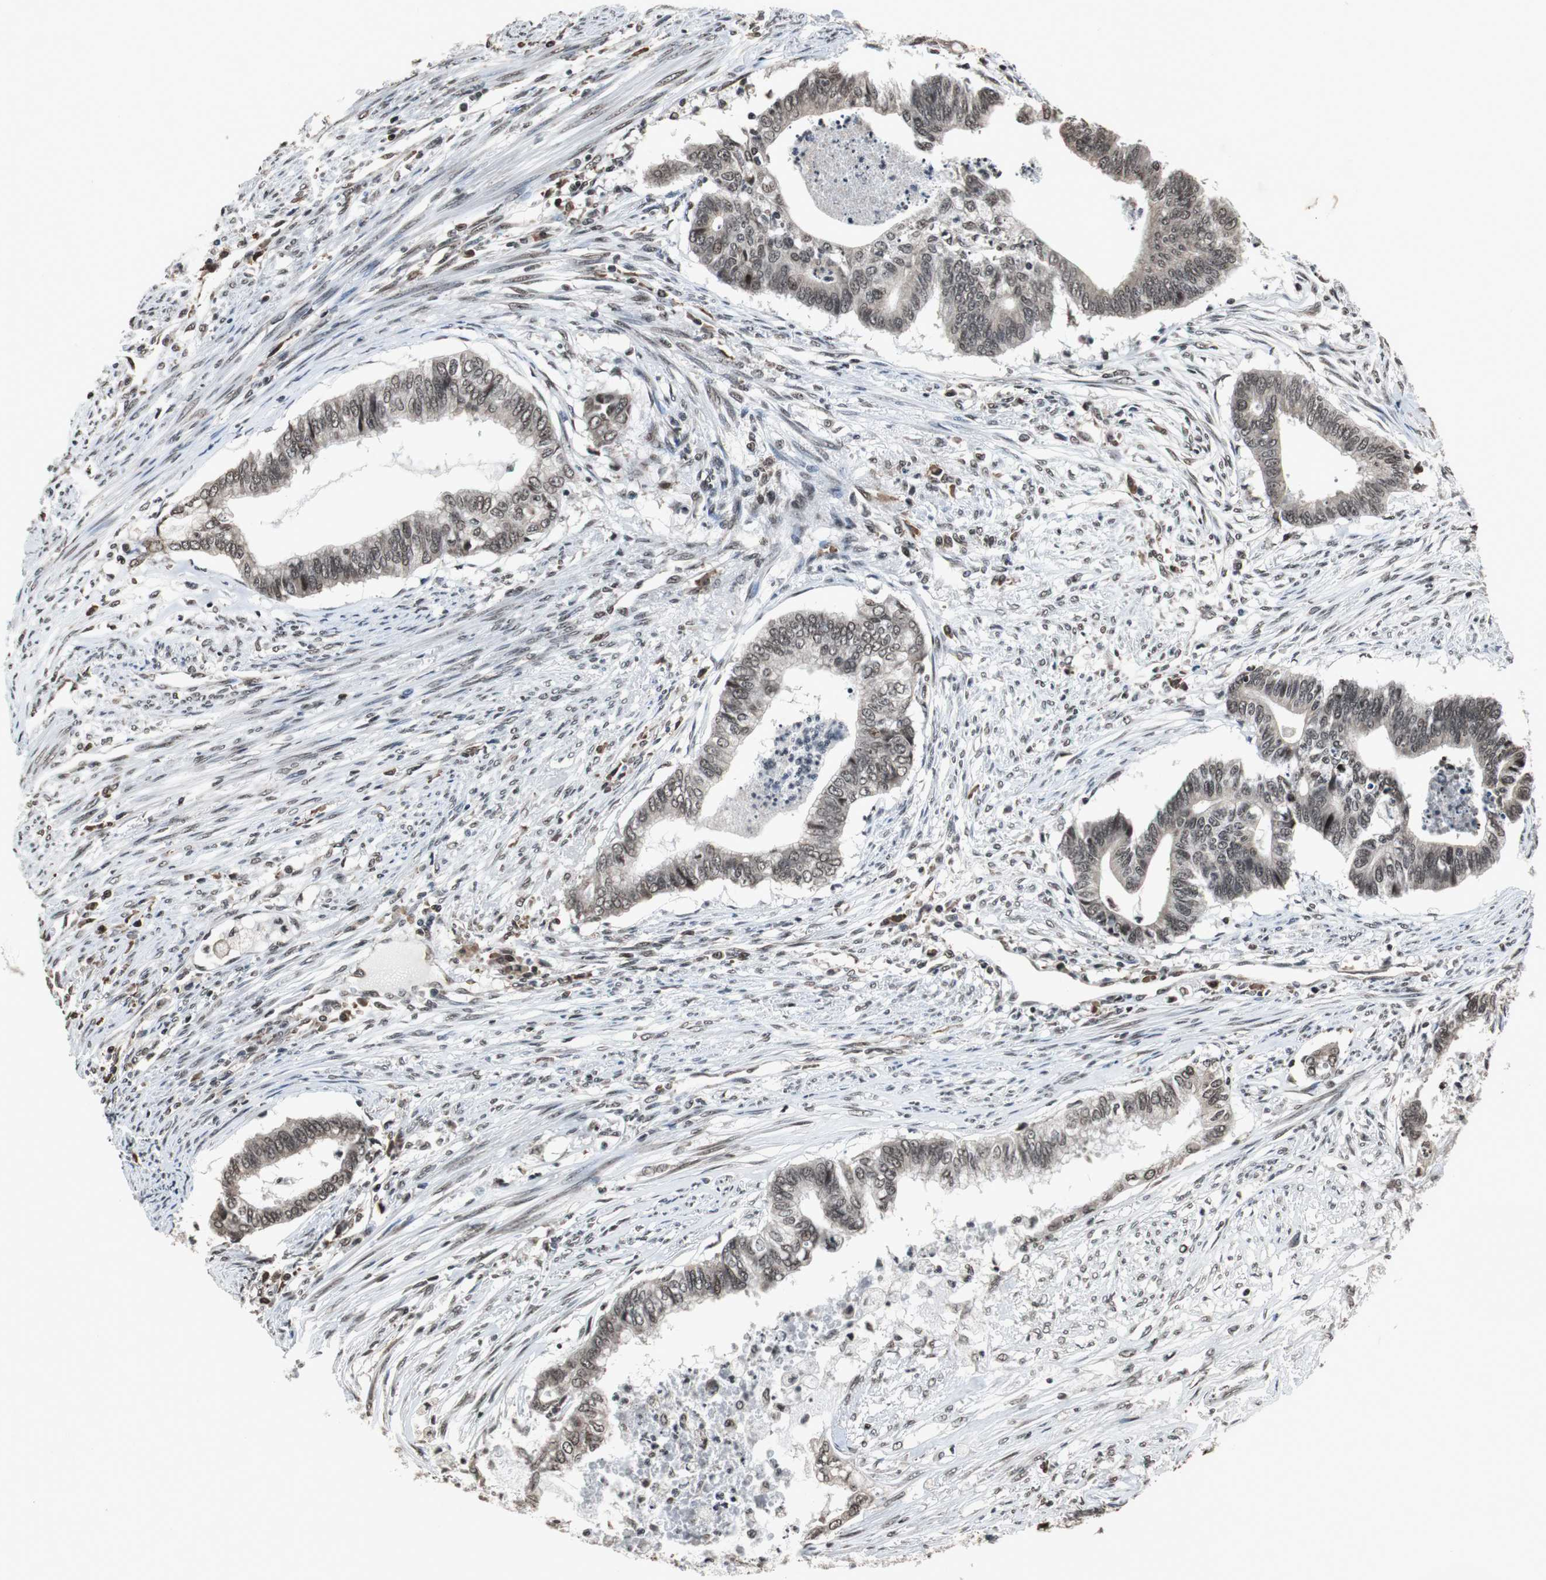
{"staining": {"intensity": "weak", "quantity": ">75%", "location": "nuclear"}, "tissue": "endometrial cancer", "cell_type": "Tumor cells", "image_type": "cancer", "snomed": [{"axis": "morphology", "description": "Adenocarcinoma, NOS"}, {"axis": "topography", "description": "Endometrium"}], "caption": "Brown immunohistochemical staining in human endometrial cancer (adenocarcinoma) reveals weak nuclear staining in approximately >75% of tumor cells. (DAB = brown stain, brightfield microscopy at high magnification).", "gene": "REST", "patient": {"sex": "female", "age": 79}}